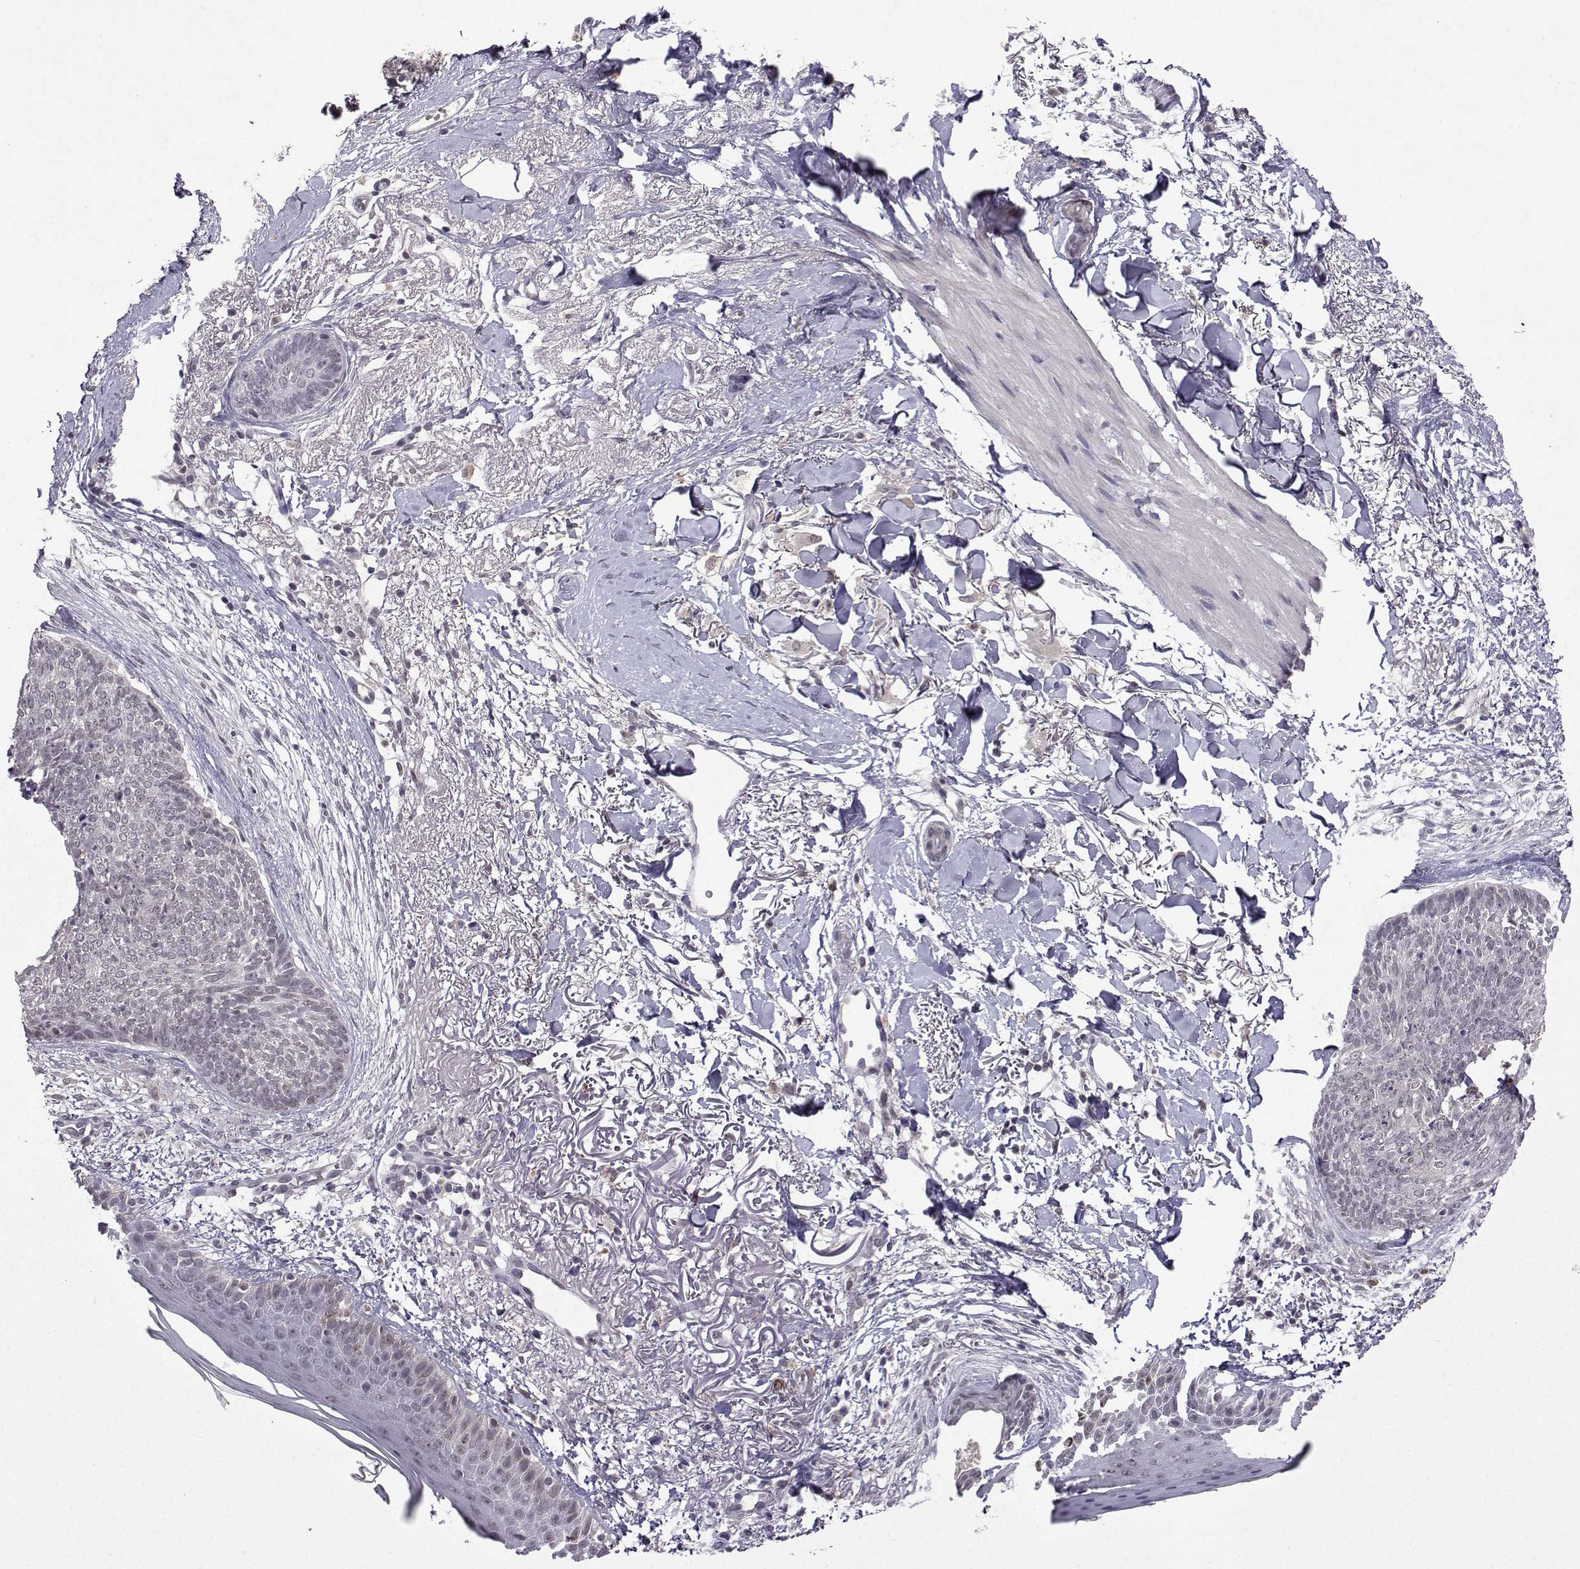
{"staining": {"intensity": "negative", "quantity": "none", "location": "none"}, "tissue": "skin cancer", "cell_type": "Tumor cells", "image_type": "cancer", "snomed": [{"axis": "morphology", "description": "Normal tissue, NOS"}, {"axis": "morphology", "description": "Basal cell carcinoma"}, {"axis": "topography", "description": "Skin"}], "caption": "Tumor cells are negative for brown protein staining in skin basal cell carcinoma.", "gene": "CCL28", "patient": {"sex": "male", "age": 84}}